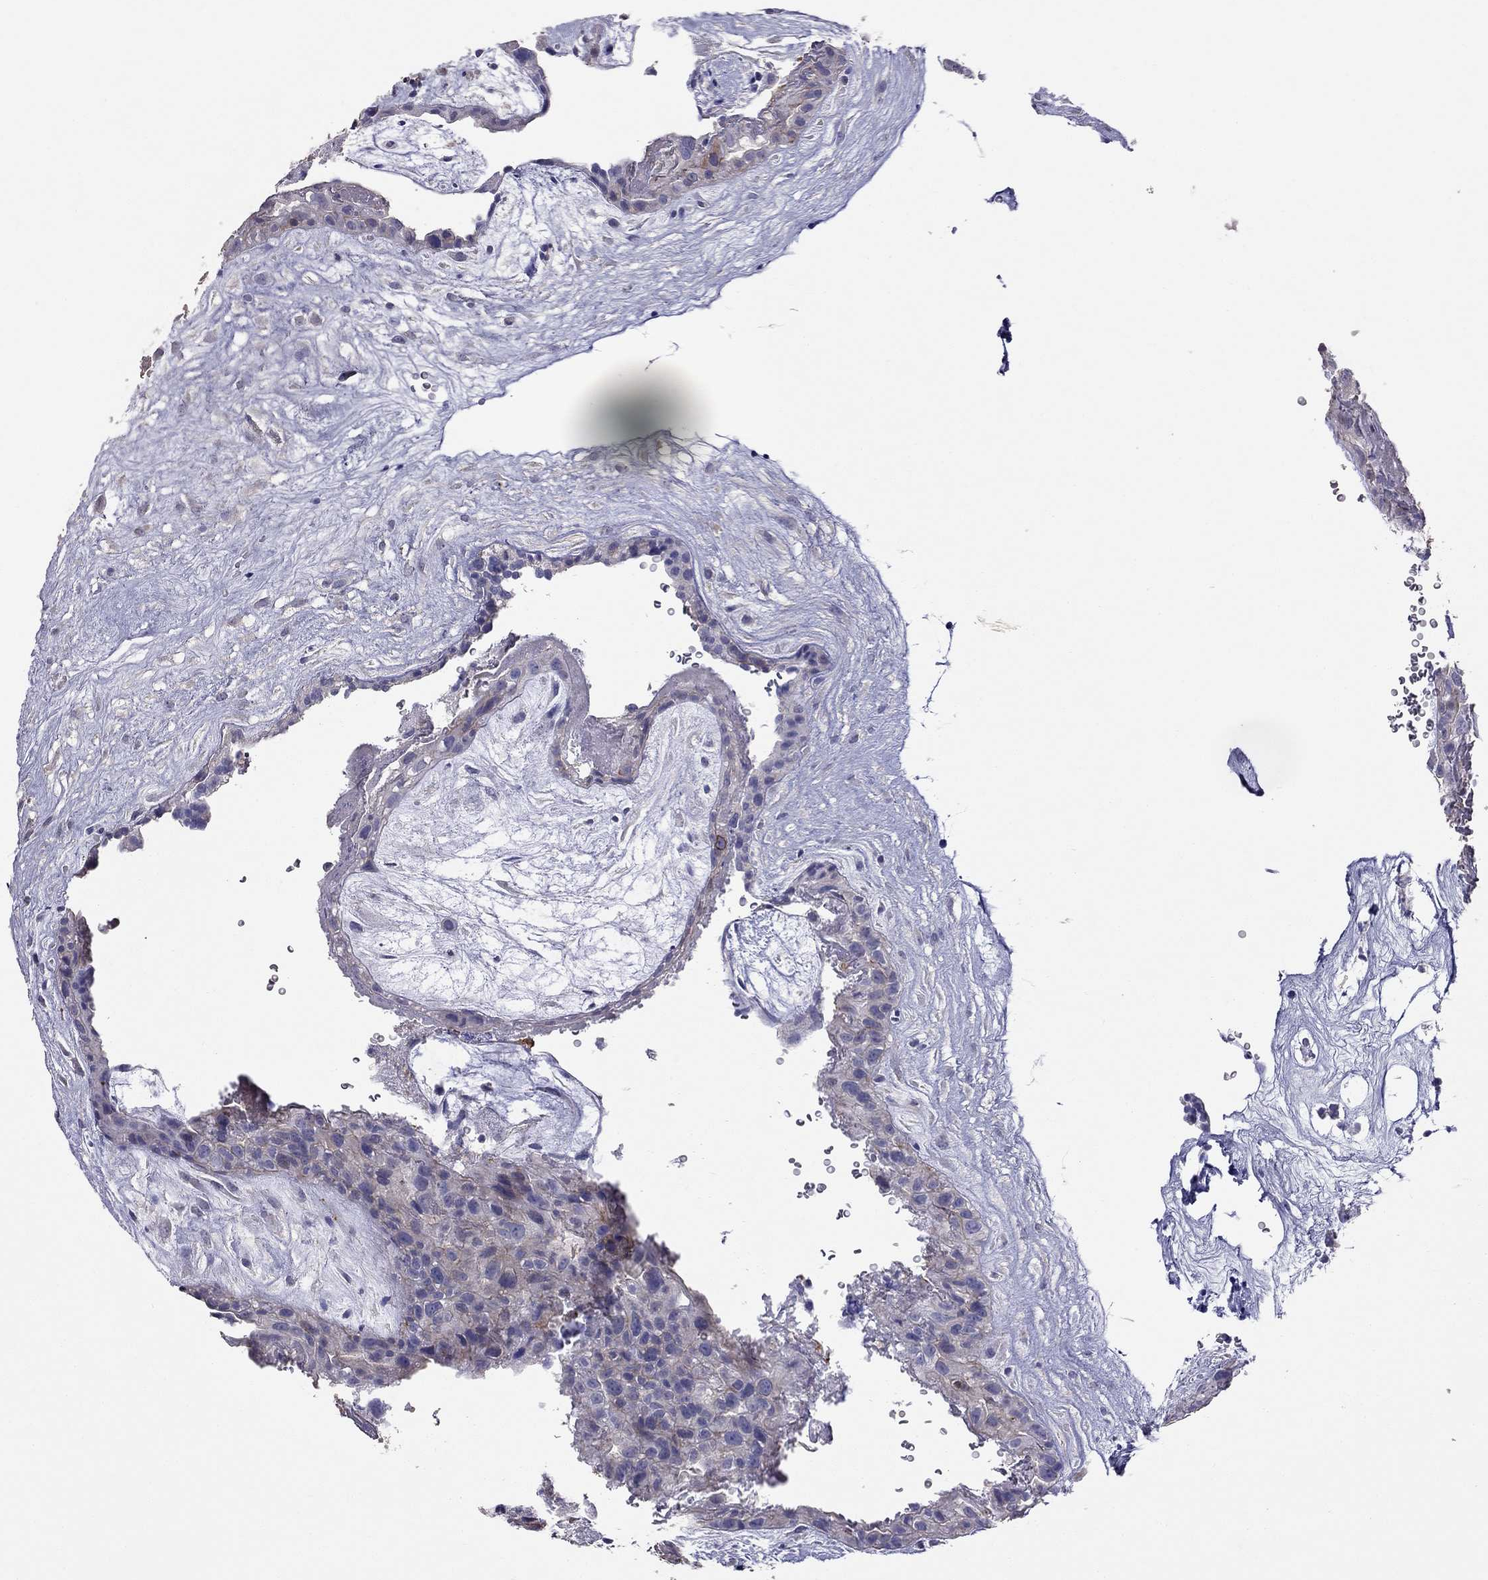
{"staining": {"intensity": "negative", "quantity": "none", "location": "none"}, "tissue": "placenta", "cell_type": "Decidual cells", "image_type": "normal", "snomed": [{"axis": "morphology", "description": "Normal tissue, NOS"}, {"axis": "topography", "description": "Placenta"}], "caption": "This is an immunohistochemistry (IHC) histopathology image of normal placenta. There is no staining in decidual cells.", "gene": "LY6H", "patient": {"sex": "female", "age": 19}}